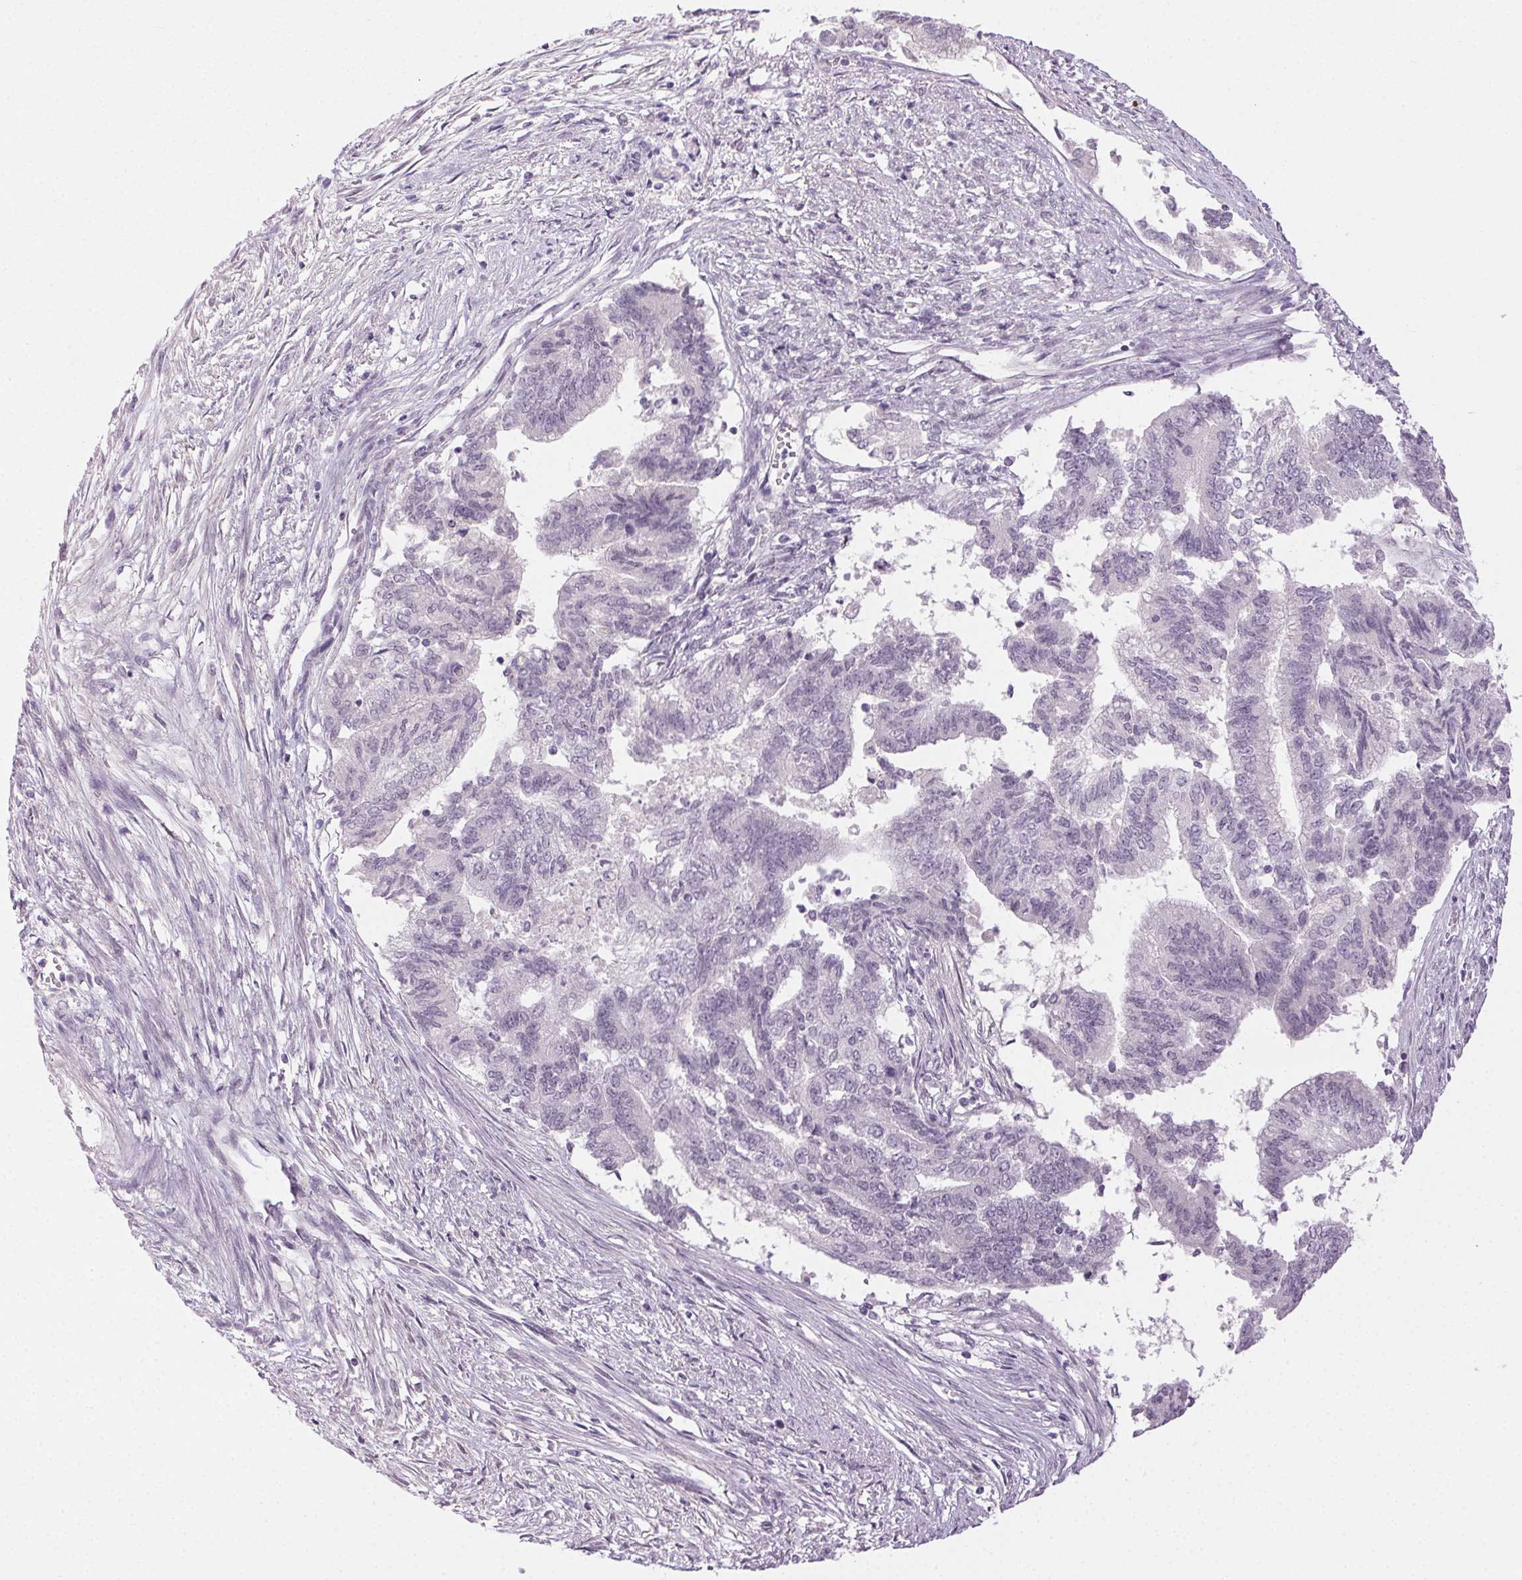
{"staining": {"intensity": "negative", "quantity": "none", "location": "none"}, "tissue": "endometrial cancer", "cell_type": "Tumor cells", "image_type": "cancer", "snomed": [{"axis": "morphology", "description": "Adenocarcinoma, NOS"}, {"axis": "topography", "description": "Endometrium"}], "caption": "The histopathology image demonstrates no significant expression in tumor cells of endometrial adenocarcinoma.", "gene": "FAM168A", "patient": {"sex": "female", "age": 65}}